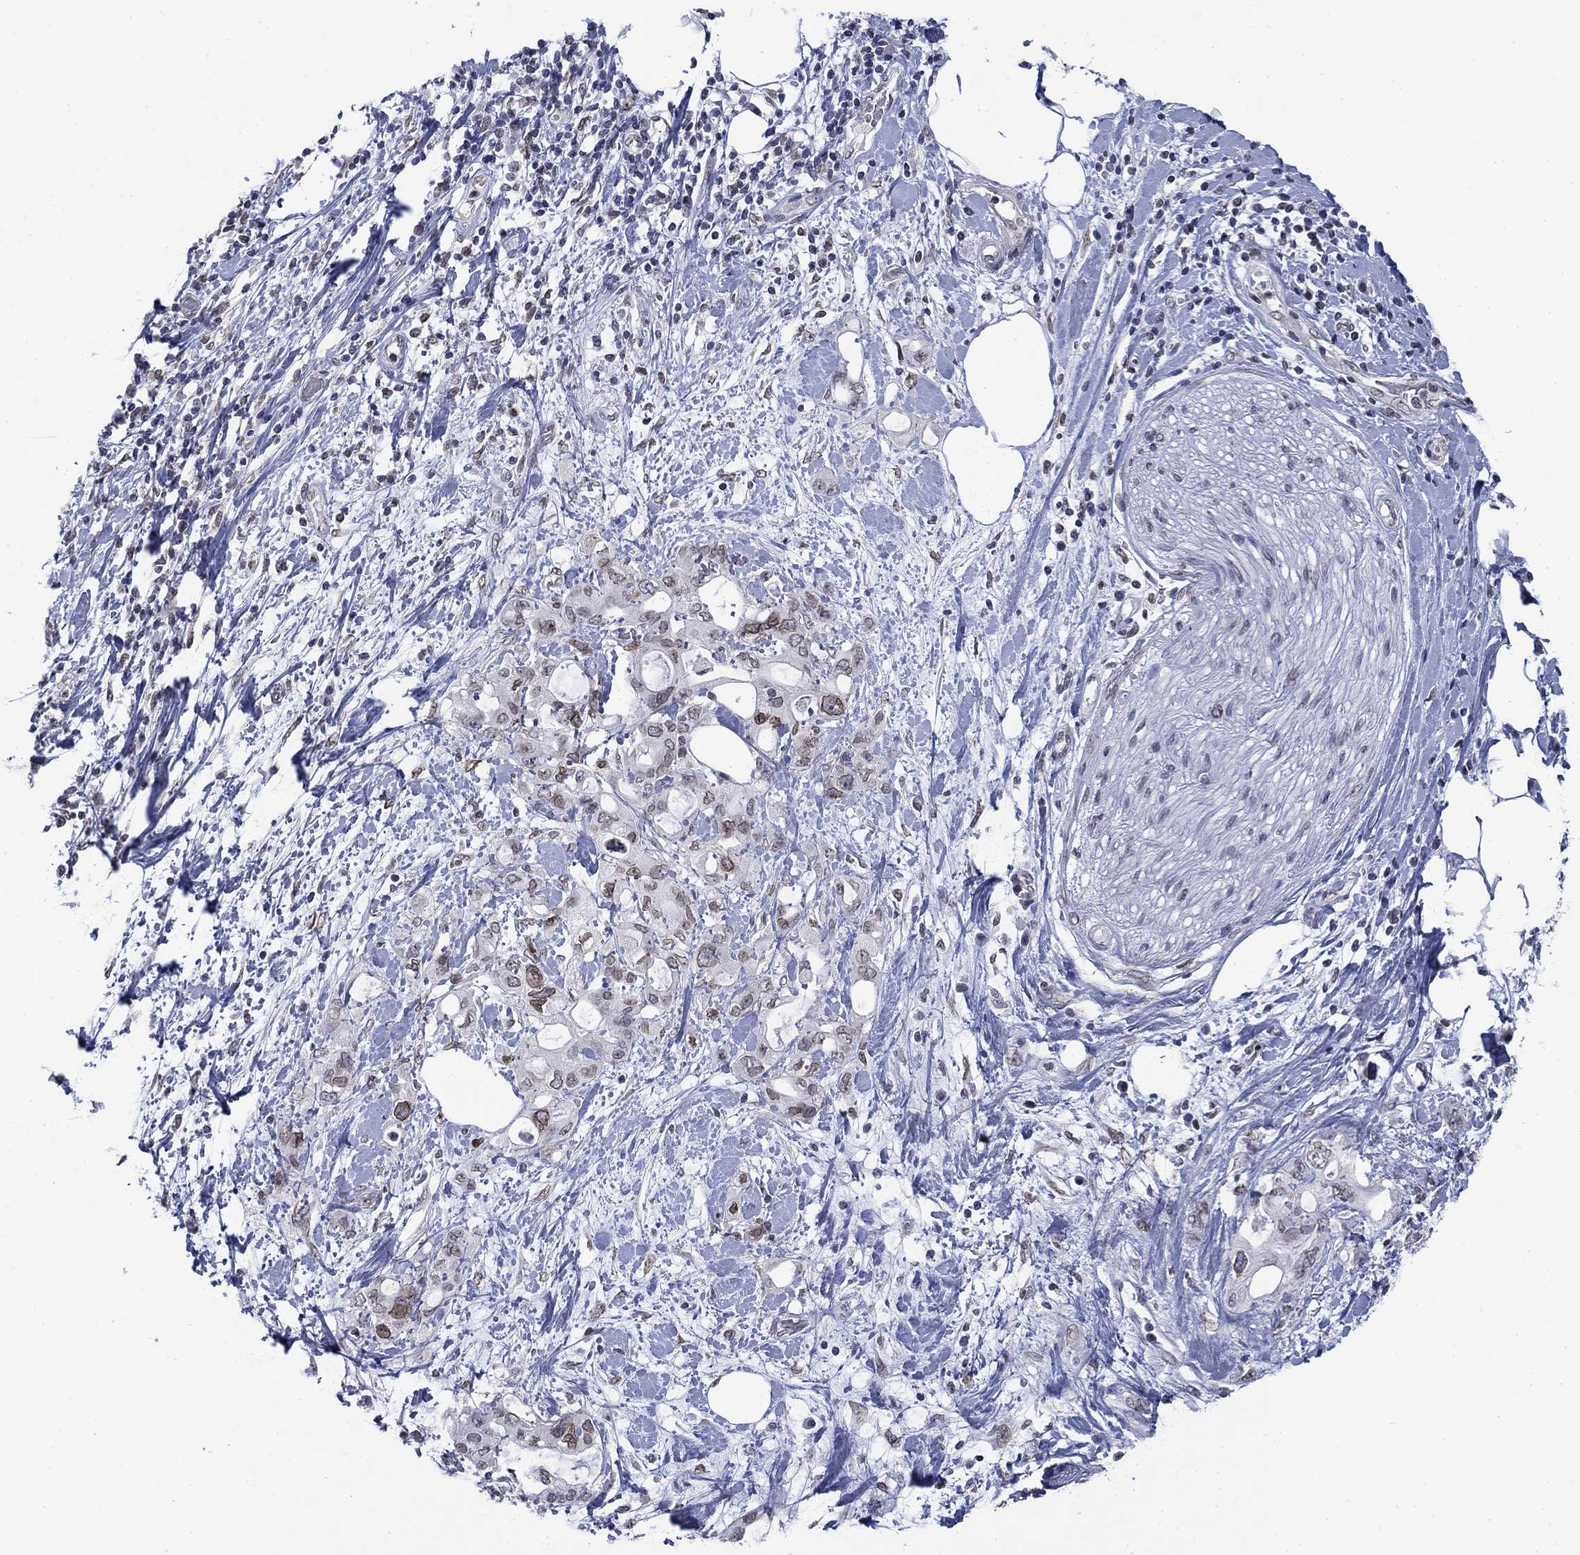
{"staining": {"intensity": "strong", "quantity": "25%-75%", "location": "cytoplasmic/membranous,nuclear"}, "tissue": "pancreatic cancer", "cell_type": "Tumor cells", "image_type": "cancer", "snomed": [{"axis": "morphology", "description": "Adenocarcinoma, NOS"}, {"axis": "topography", "description": "Pancreas"}], "caption": "A high-resolution micrograph shows immunohistochemistry (IHC) staining of pancreatic adenocarcinoma, which displays strong cytoplasmic/membranous and nuclear expression in about 25%-75% of tumor cells. Using DAB (3,3'-diaminobenzidine) (brown) and hematoxylin (blue) stains, captured at high magnification using brightfield microscopy.", "gene": "TOR1AIP1", "patient": {"sex": "female", "age": 56}}